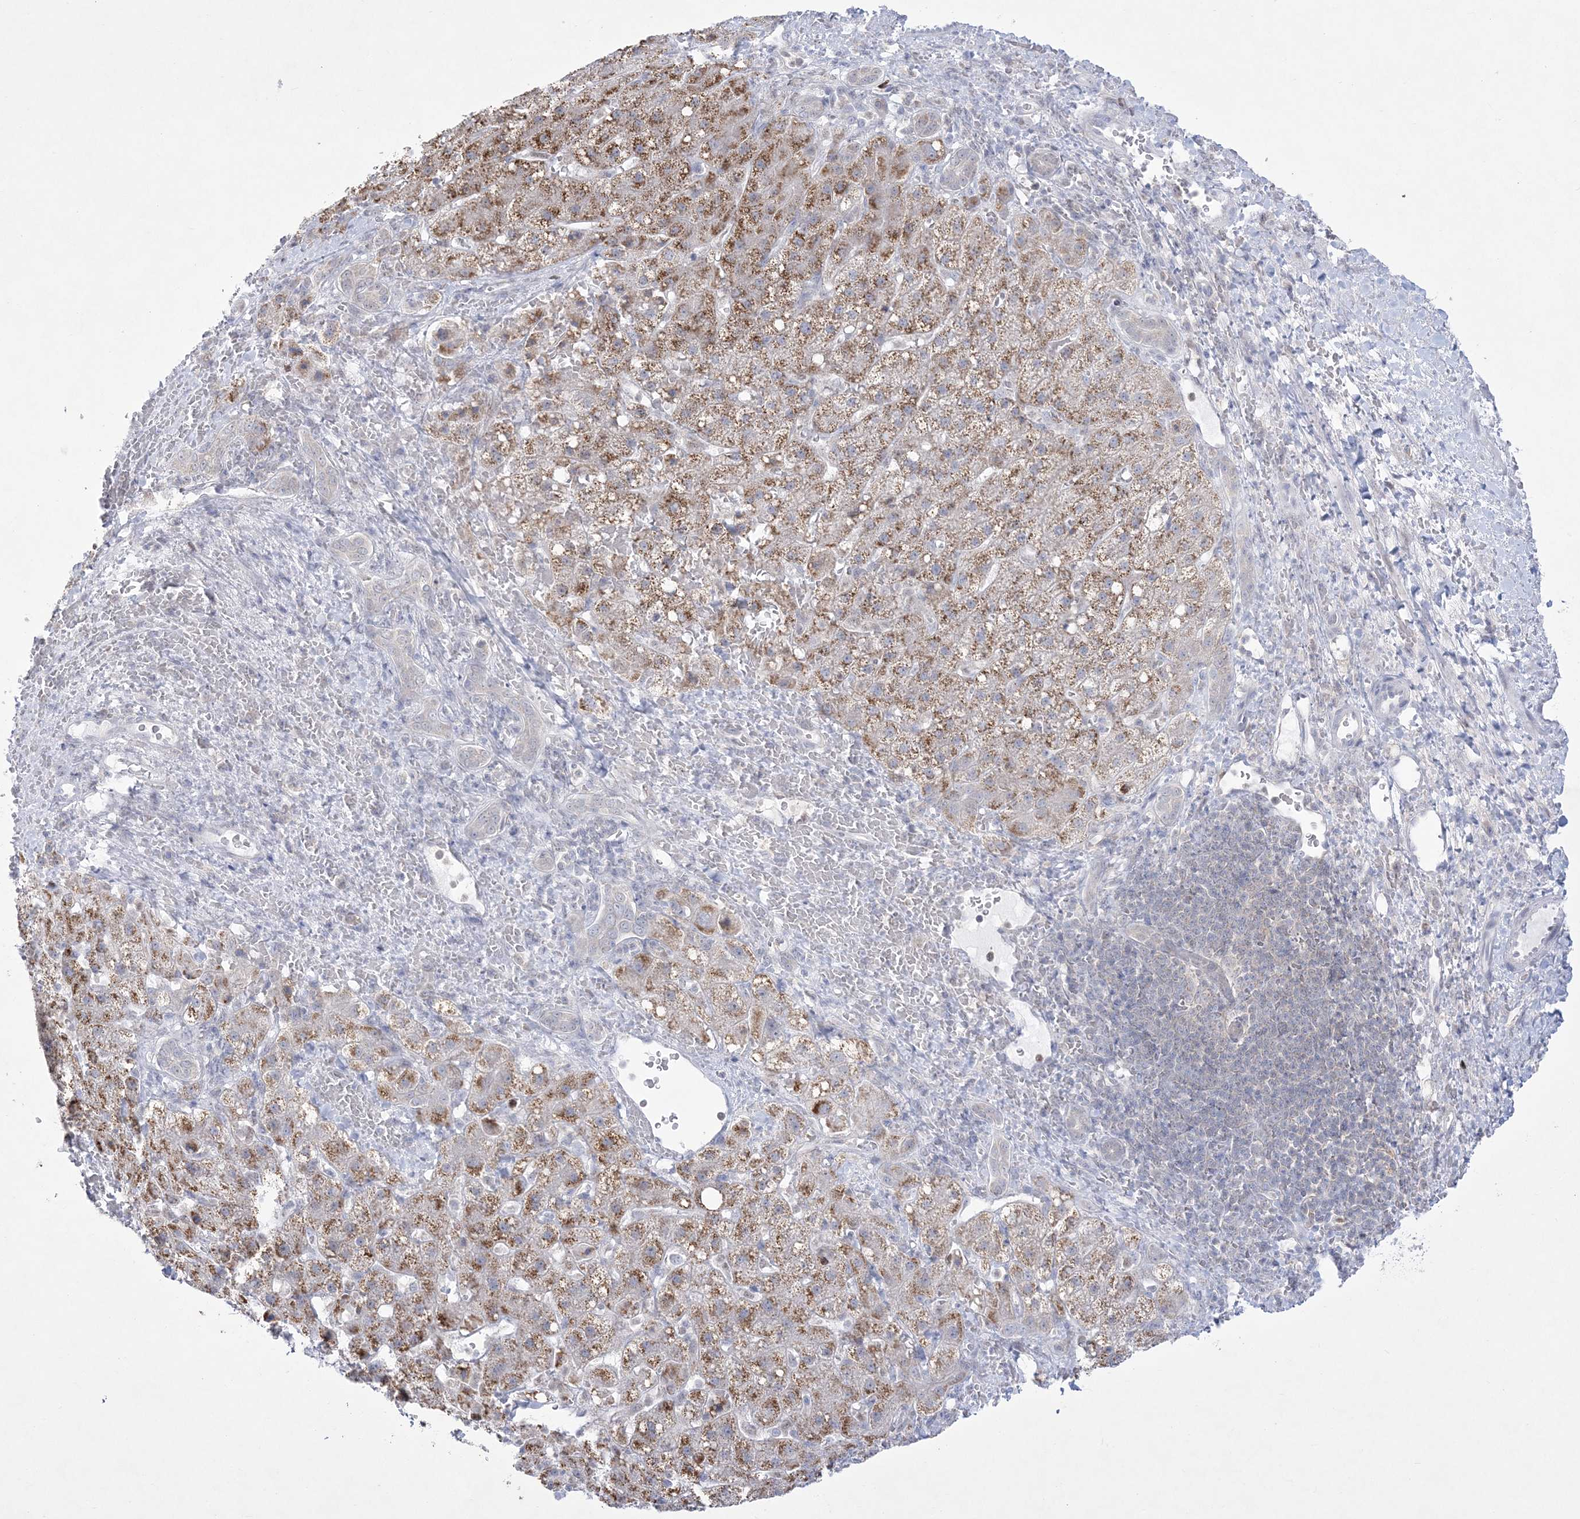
{"staining": {"intensity": "moderate", "quantity": ">75%", "location": "cytoplasmic/membranous"}, "tissue": "liver cancer", "cell_type": "Tumor cells", "image_type": "cancer", "snomed": [{"axis": "morphology", "description": "Carcinoma, Hepatocellular, NOS"}, {"axis": "topography", "description": "Liver"}], "caption": "Immunohistochemical staining of liver hepatocellular carcinoma demonstrates medium levels of moderate cytoplasmic/membranous positivity in about >75% of tumor cells. The protein is stained brown, and the nuclei are stained in blue (DAB IHC with brightfield microscopy, high magnification).", "gene": "WDR27", "patient": {"sex": "male", "age": 57}}